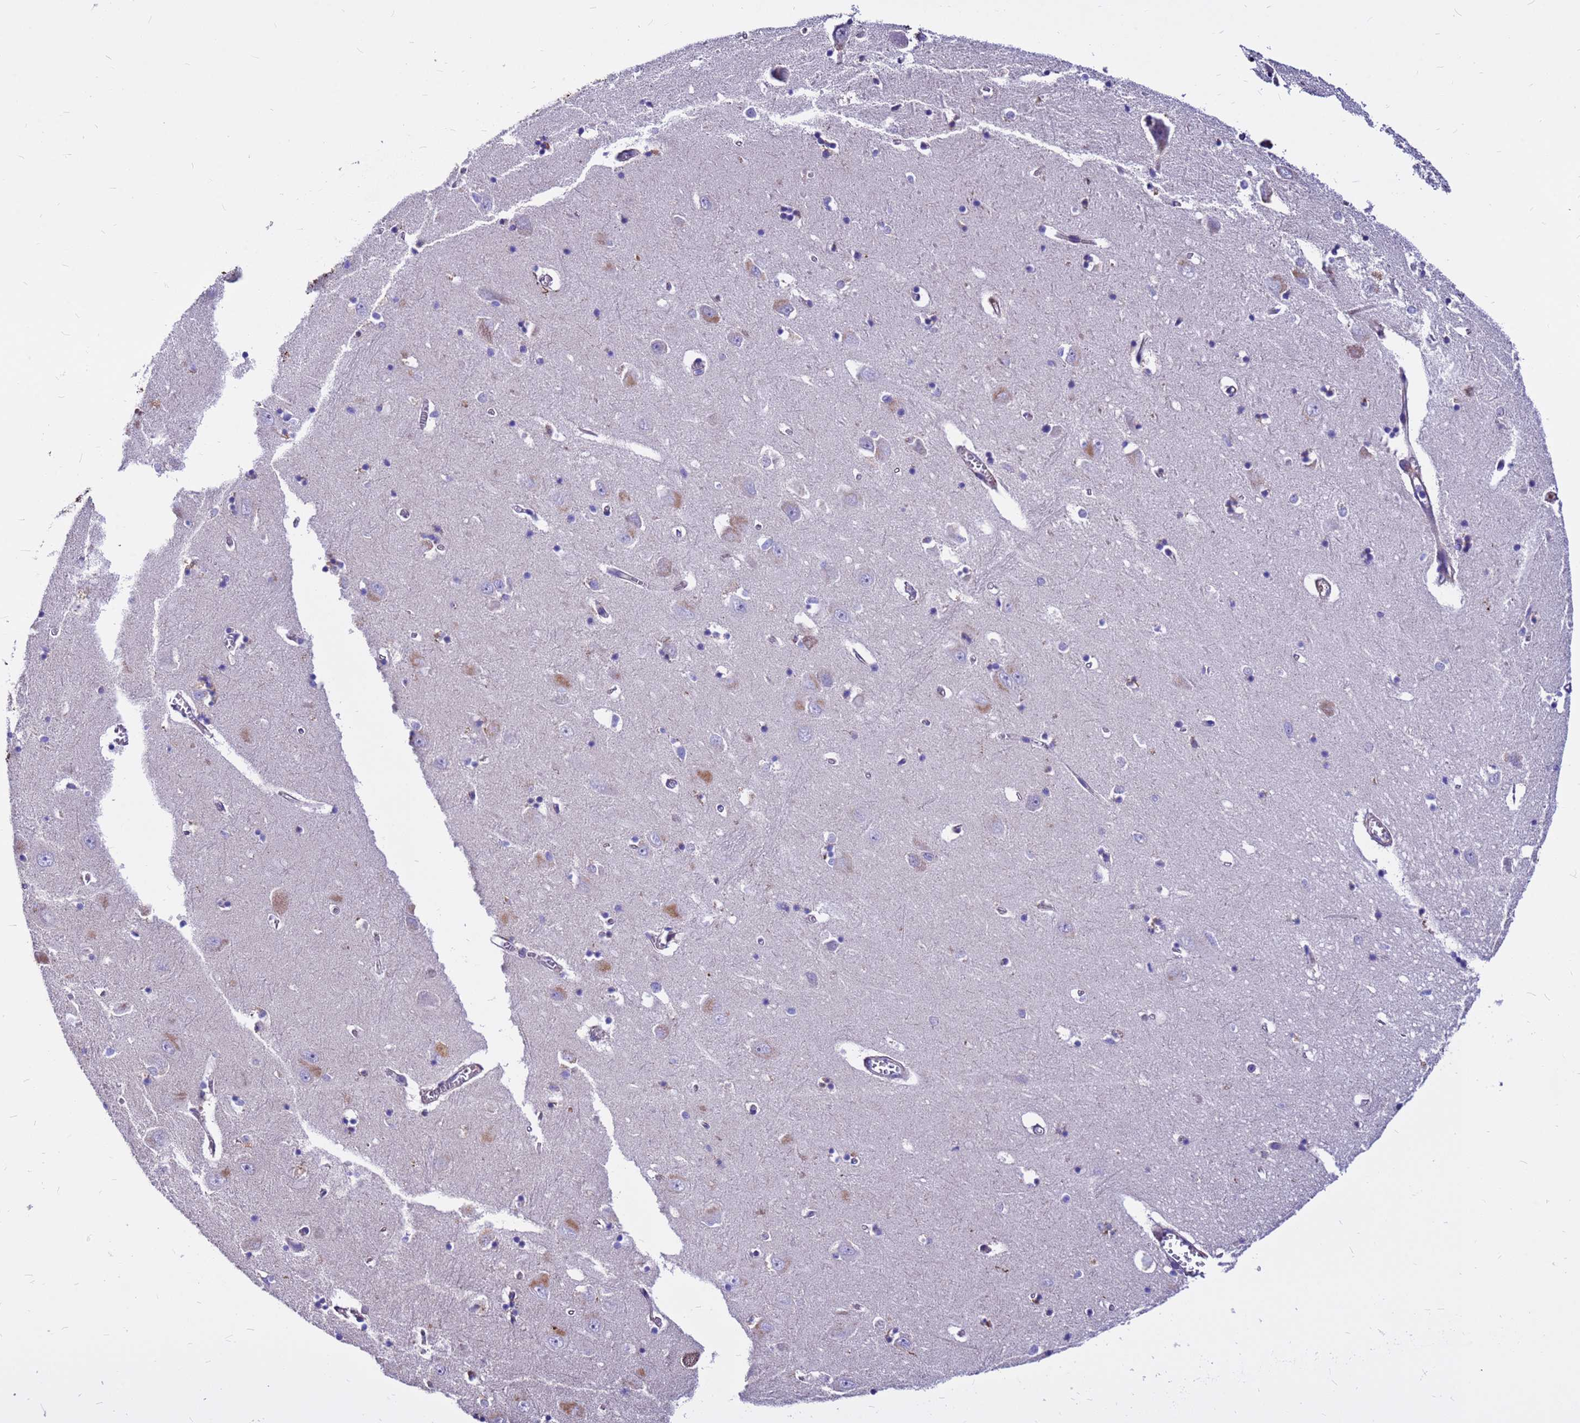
{"staining": {"intensity": "negative", "quantity": "none", "location": "none"}, "tissue": "hippocampus", "cell_type": "Glial cells", "image_type": "normal", "snomed": [{"axis": "morphology", "description": "Normal tissue, NOS"}, {"axis": "topography", "description": "Hippocampus"}], "caption": "DAB immunohistochemical staining of benign human hippocampus exhibits no significant expression in glial cells.", "gene": "CRHBP", "patient": {"sex": "male", "age": 70}}